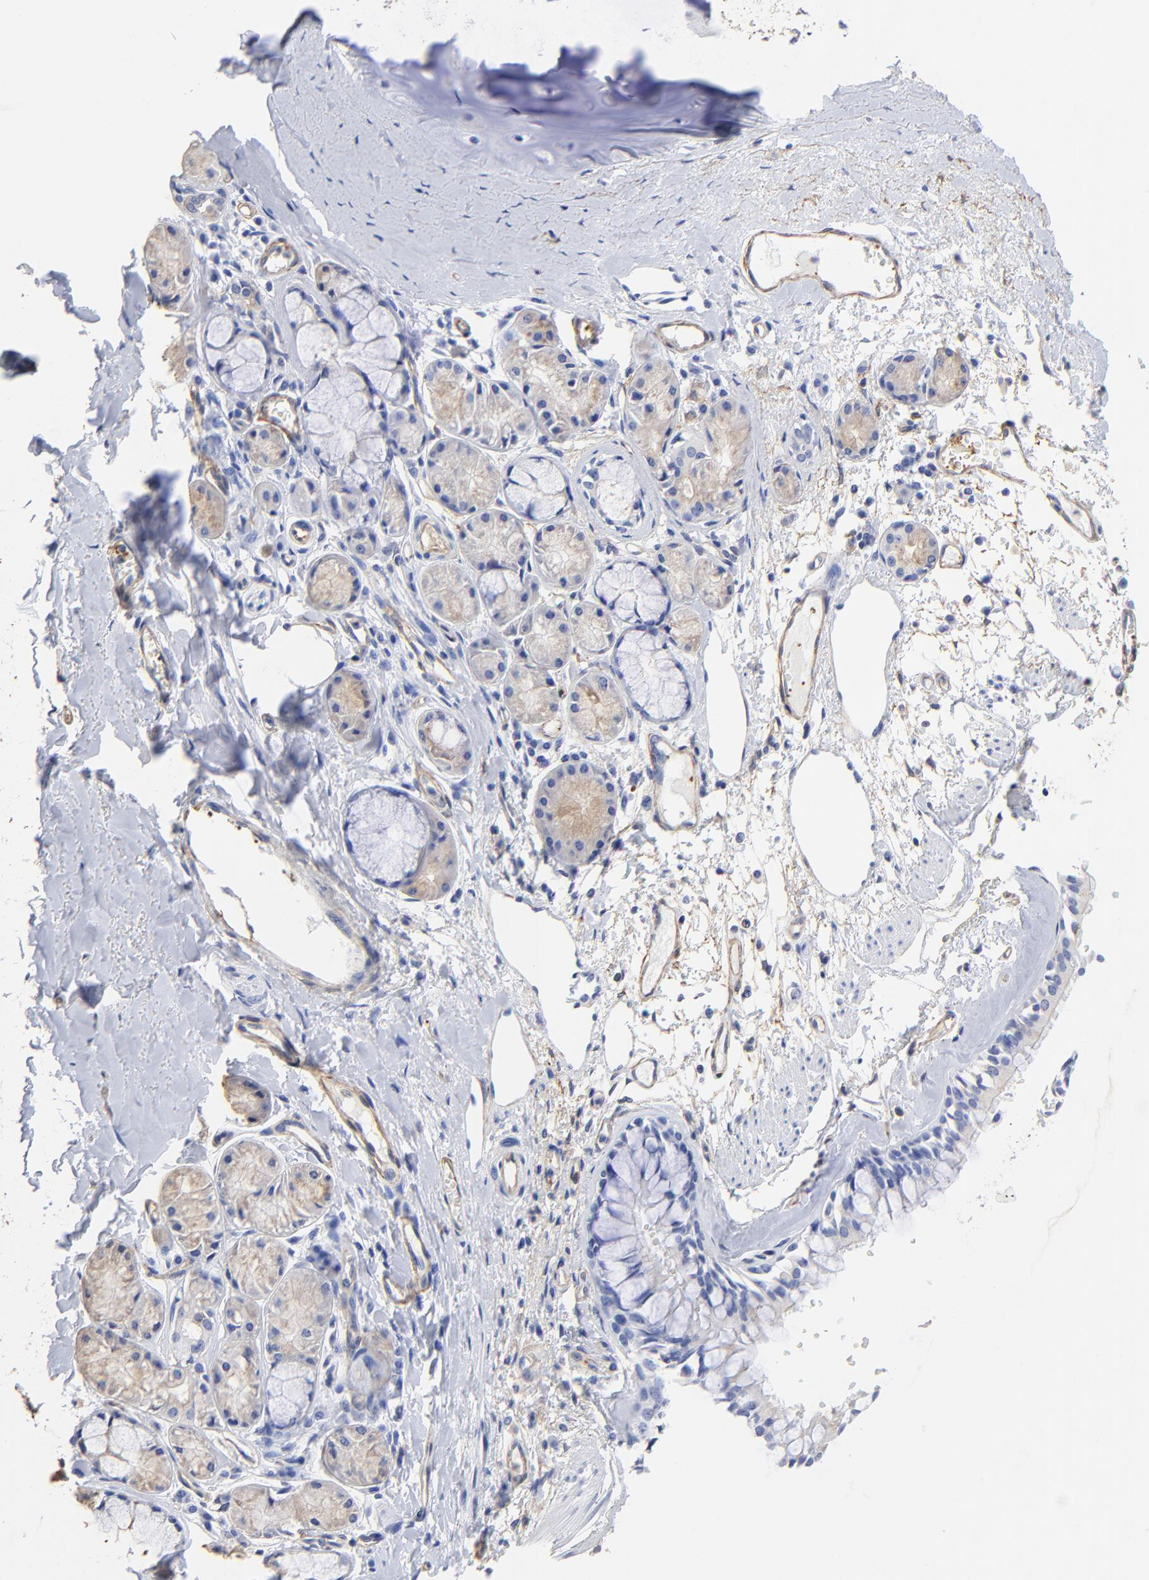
{"staining": {"intensity": "weak", "quantity": "<25%", "location": "cytoplasmic/membranous"}, "tissue": "bronchus", "cell_type": "Respiratory epithelial cells", "image_type": "normal", "snomed": [{"axis": "morphology", "description": "Normal tissue, NOS"}, {"axis": "topography", "description": "Bronchus"}, {"axis": "topography", "description": "Lung"}], "caption": "The photomicrograph reveals no significant staining in respiratory epithelial cells of bronchus. (Brightfield microscopy of DAB immunohistochemistry (IHC) at high magnification).", "gene": "TAGLN2", "patient": {"sex": "female", "age": 56}}